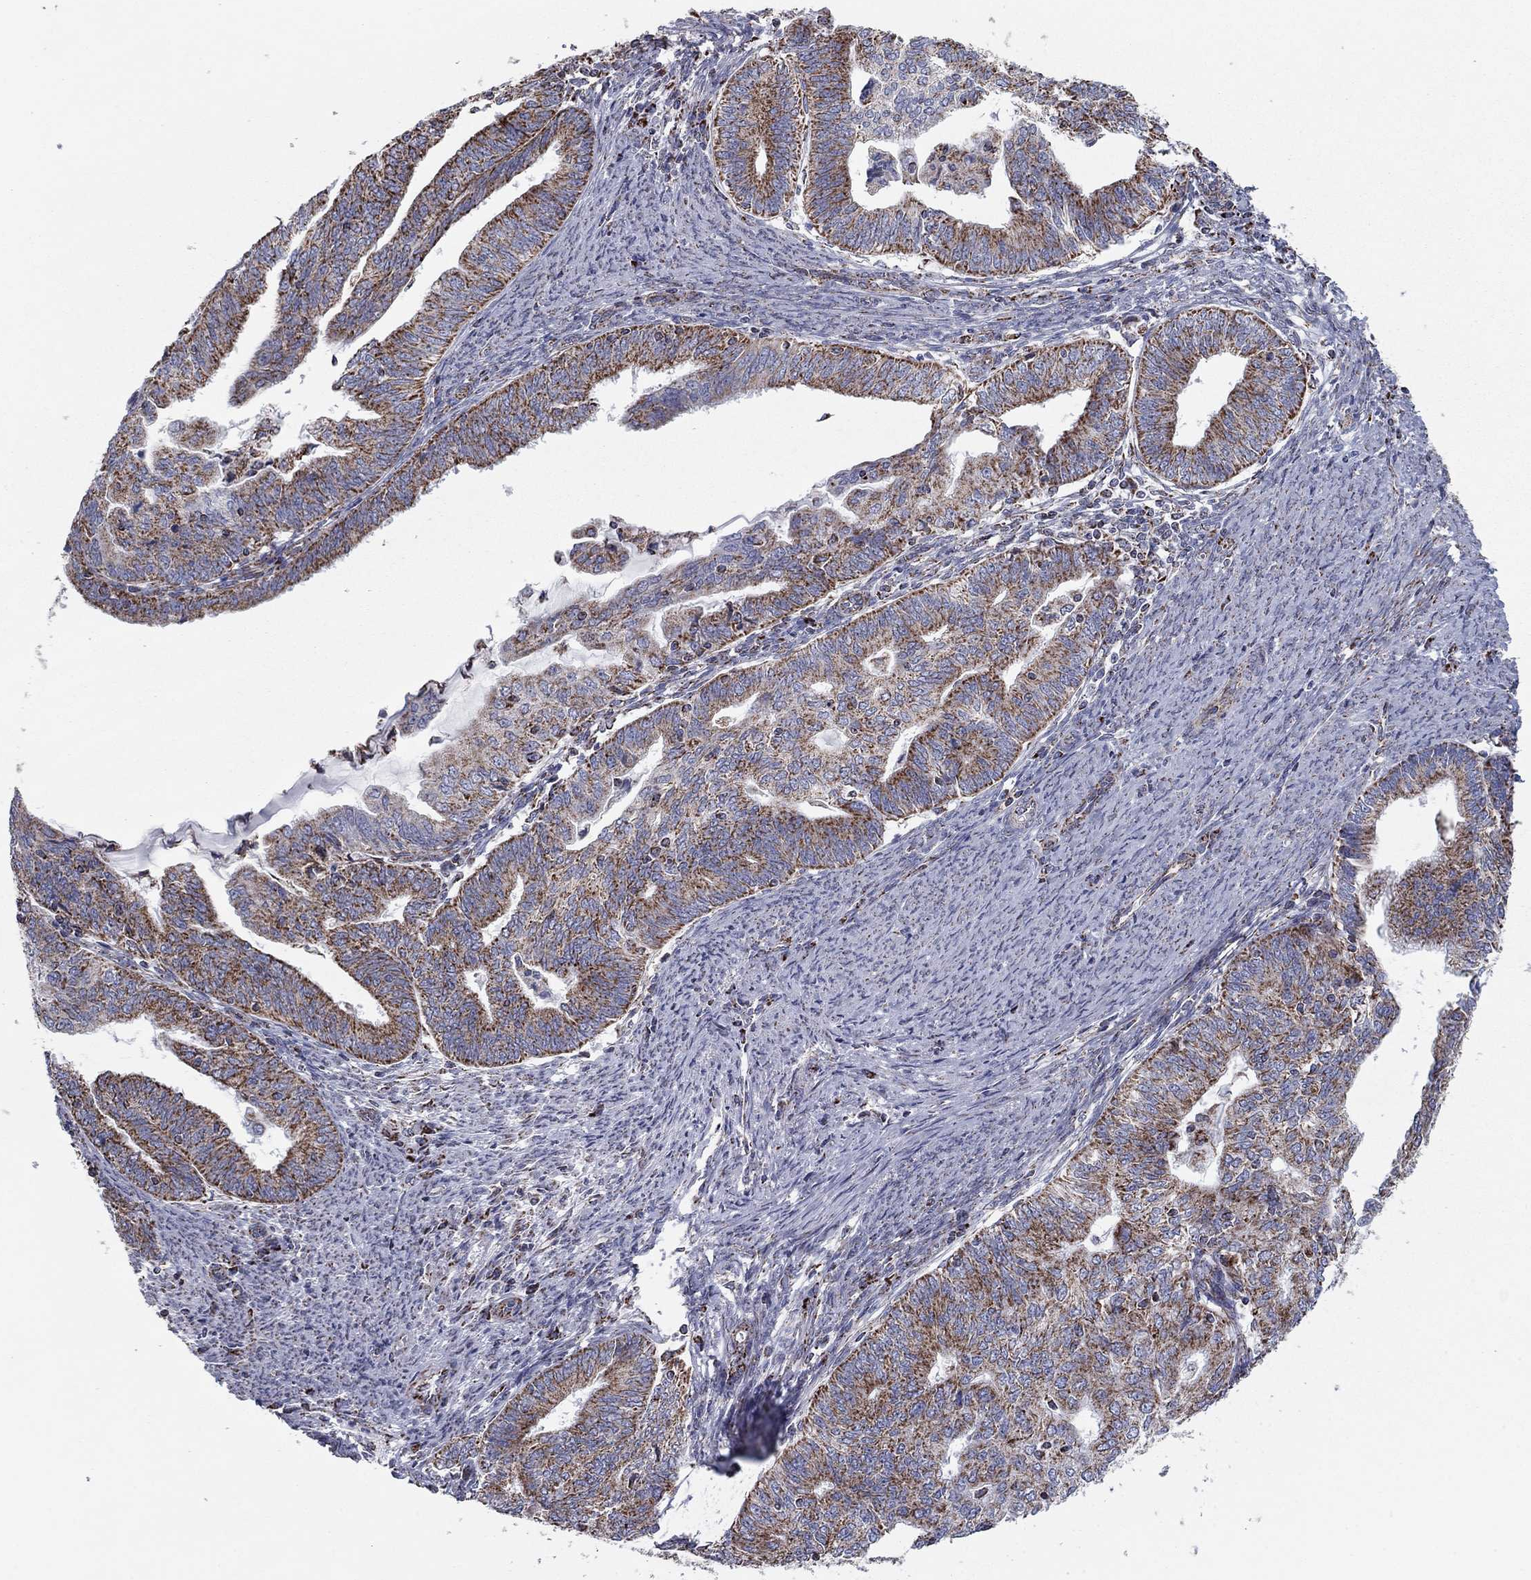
{"staining": {"intensity": "strong", "quantity": "<25%", "location": "cytoplasmic/membranous"}, "tissue": "endometrial cancer", "cell_type": "Tumor cells", "image_type": "cancer", "snomed": [{"axis": "morphology", "description": "Adenocarcinoma, NOS"}, {"axis": "topography", "description": "Endometrium"}], "caption": "Human endometrial cancer stained with a protein marker displays strong staining in tumor cells.", "gene": "NDUFV1", "patient": {"sex": "female", "age": 82}}